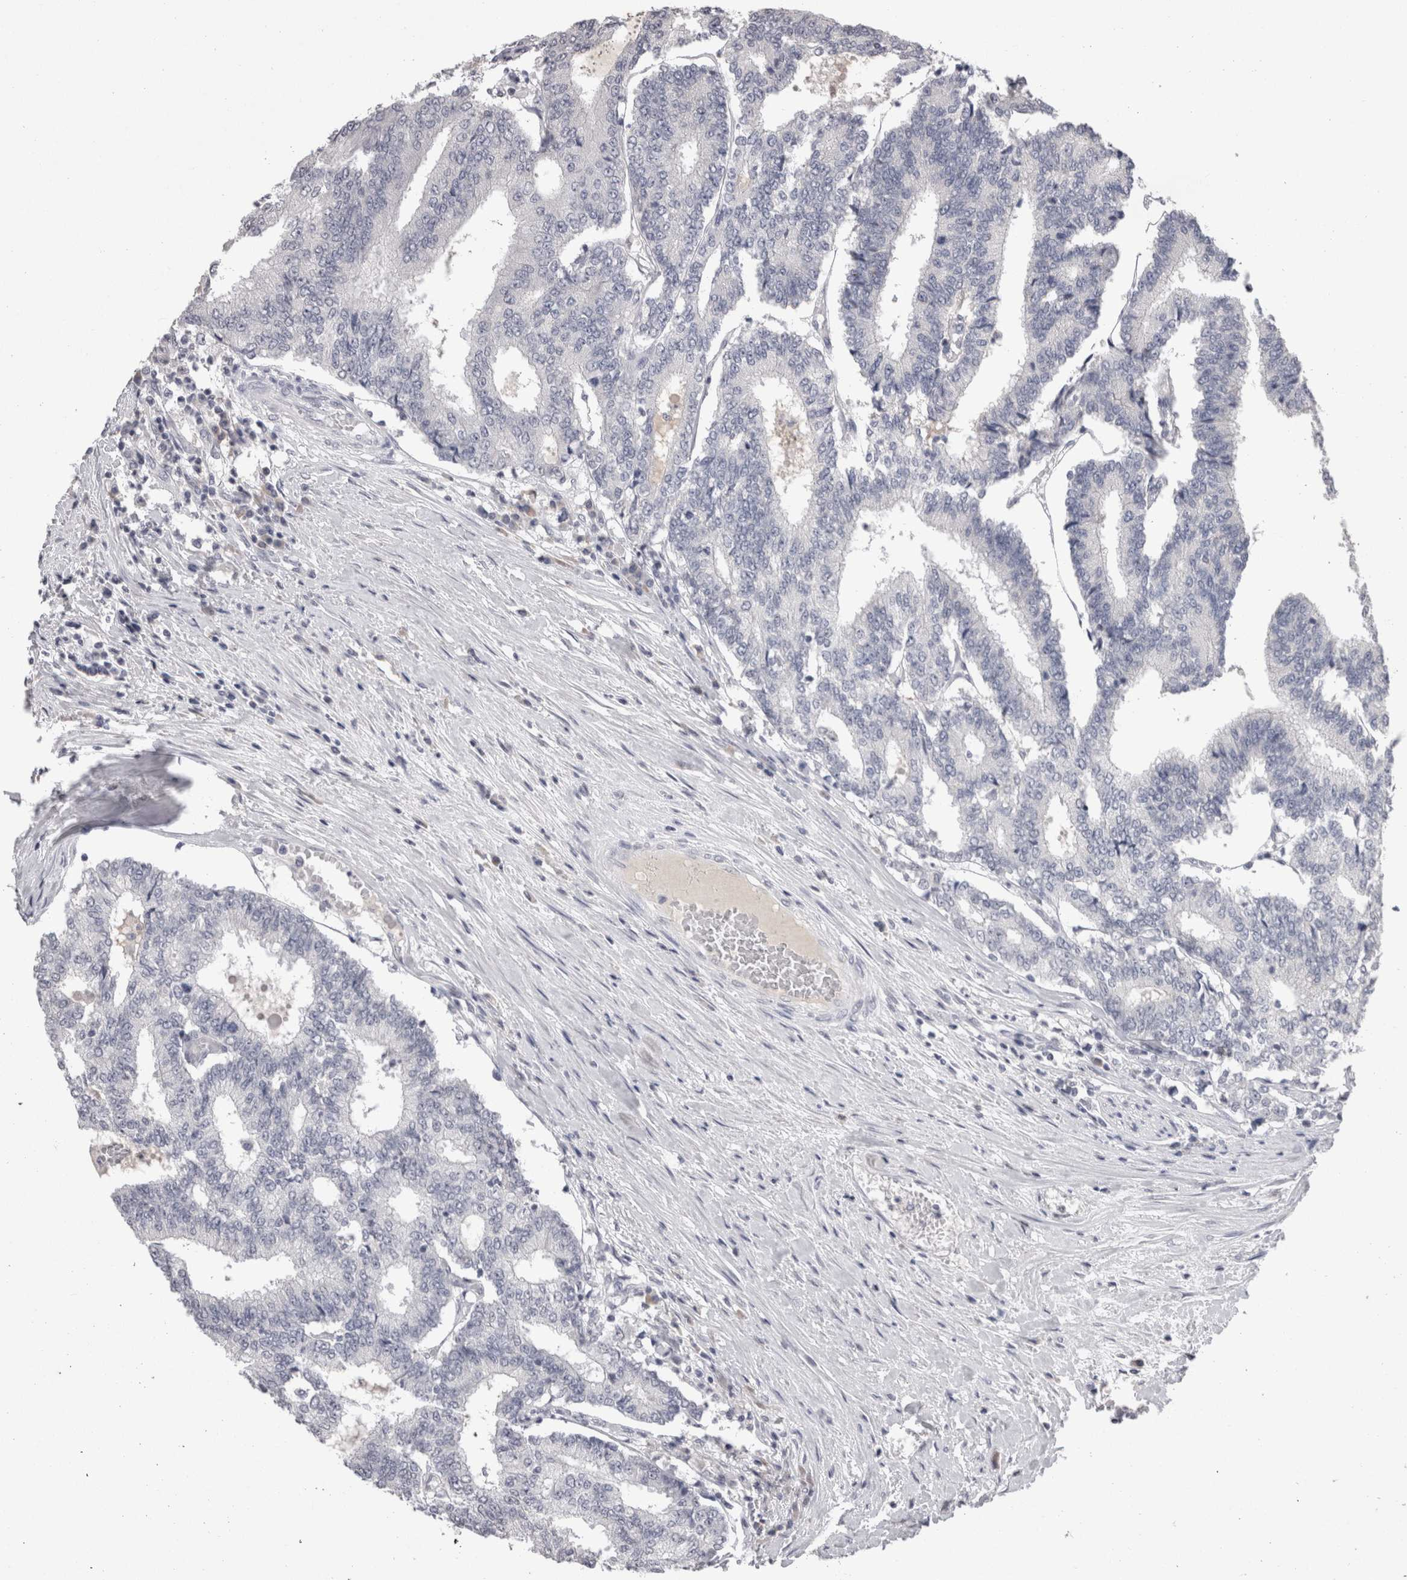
{"staining": {"intensity": "negative", "quantity": "none", "location": "none"}, "tissue": "prostate cancer", "cell_type": "Tumor cells", "image_type": "cancer", "snomed": [{"axis": "morphology", "description": "Normal tissue, NOS"}, {"axis": "morphology", "description": "Adenocarcinoma, High grade"}, {"axis": "topography", "description": "Prostate"}, {"axis": "topography", "description": "Seminal veicle"}], "caption": "Immunohistochemistry (IHC) histopathology image of neoplastic tissue: prostate high-grade adenocarcinoma stained with DAB displays no significant protein positivity in tumor cells. Brightfield microscopy of immunohistochemistry (IHC) stained with DAB (3,3'-diaminobenzidine) (brown) and hematoxylin (blue), captured at high magnification.", "gene": "DDX17", "patient": {"sex": "male", "age": 55}}